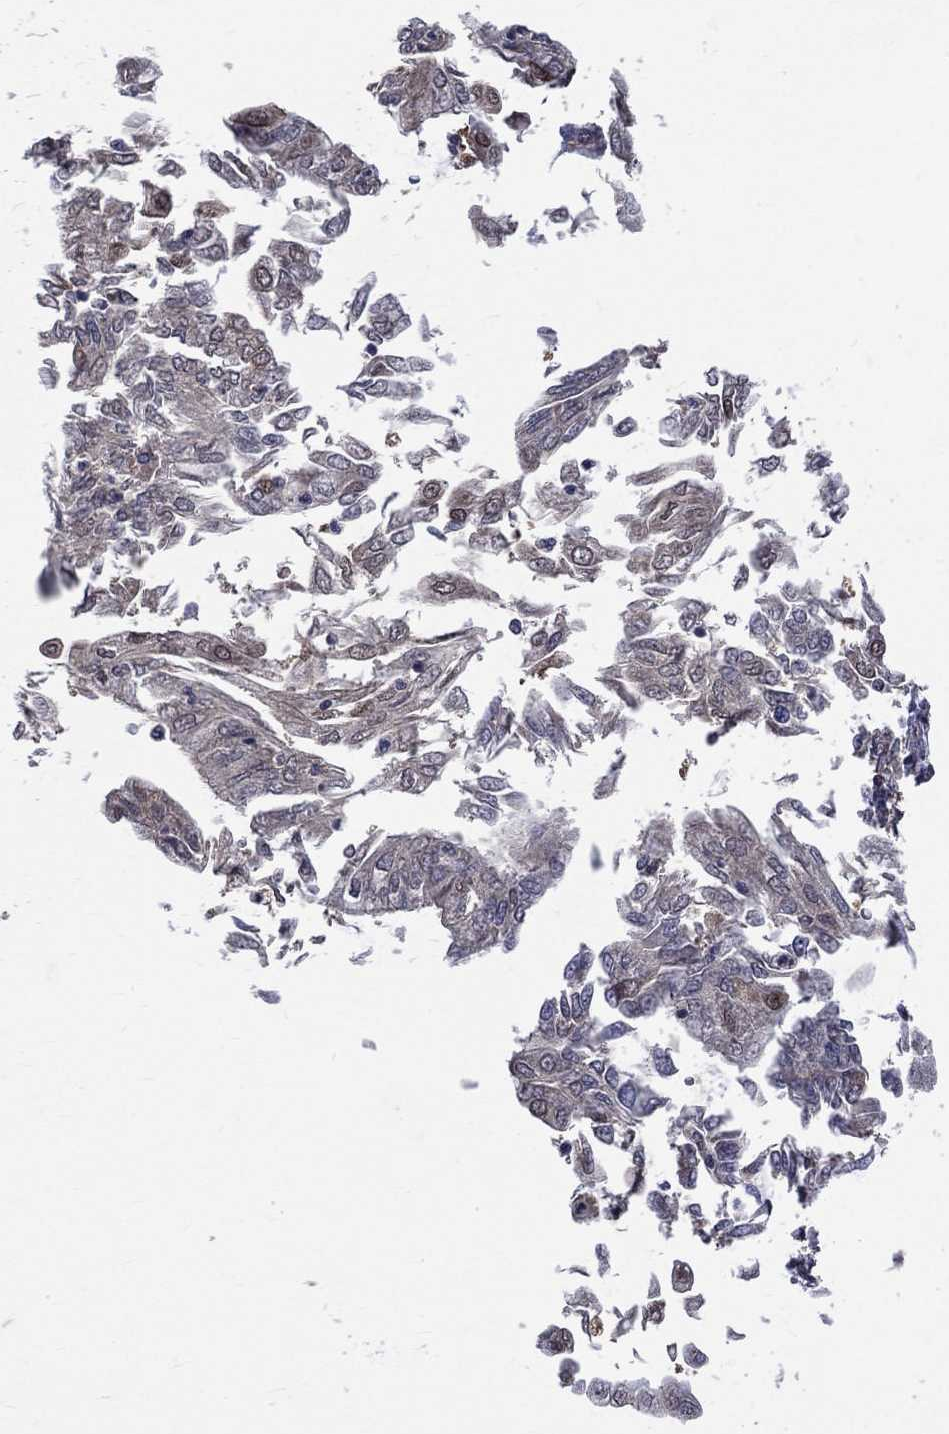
{"staining": {"intensity": "negative", "quantity": "none", "location": "none"}, "tissue": "endometrial cancer", "cell_type": "Tumor cells", "image_type": "cancer", "snomed": [{"axis": "morphology", "description": "Adenocarcinoma, NOS"}, {"axis": "topography", "description": "Endometrium"}], "caption": "A high-resolution micrograph shows immunohistochemistry (IHC) staining of endometrial cancer, which demonstrates no significant expression in tumor cells.", "gene": "GMPR2", "patient": {"sex": "female", "age": 55}}